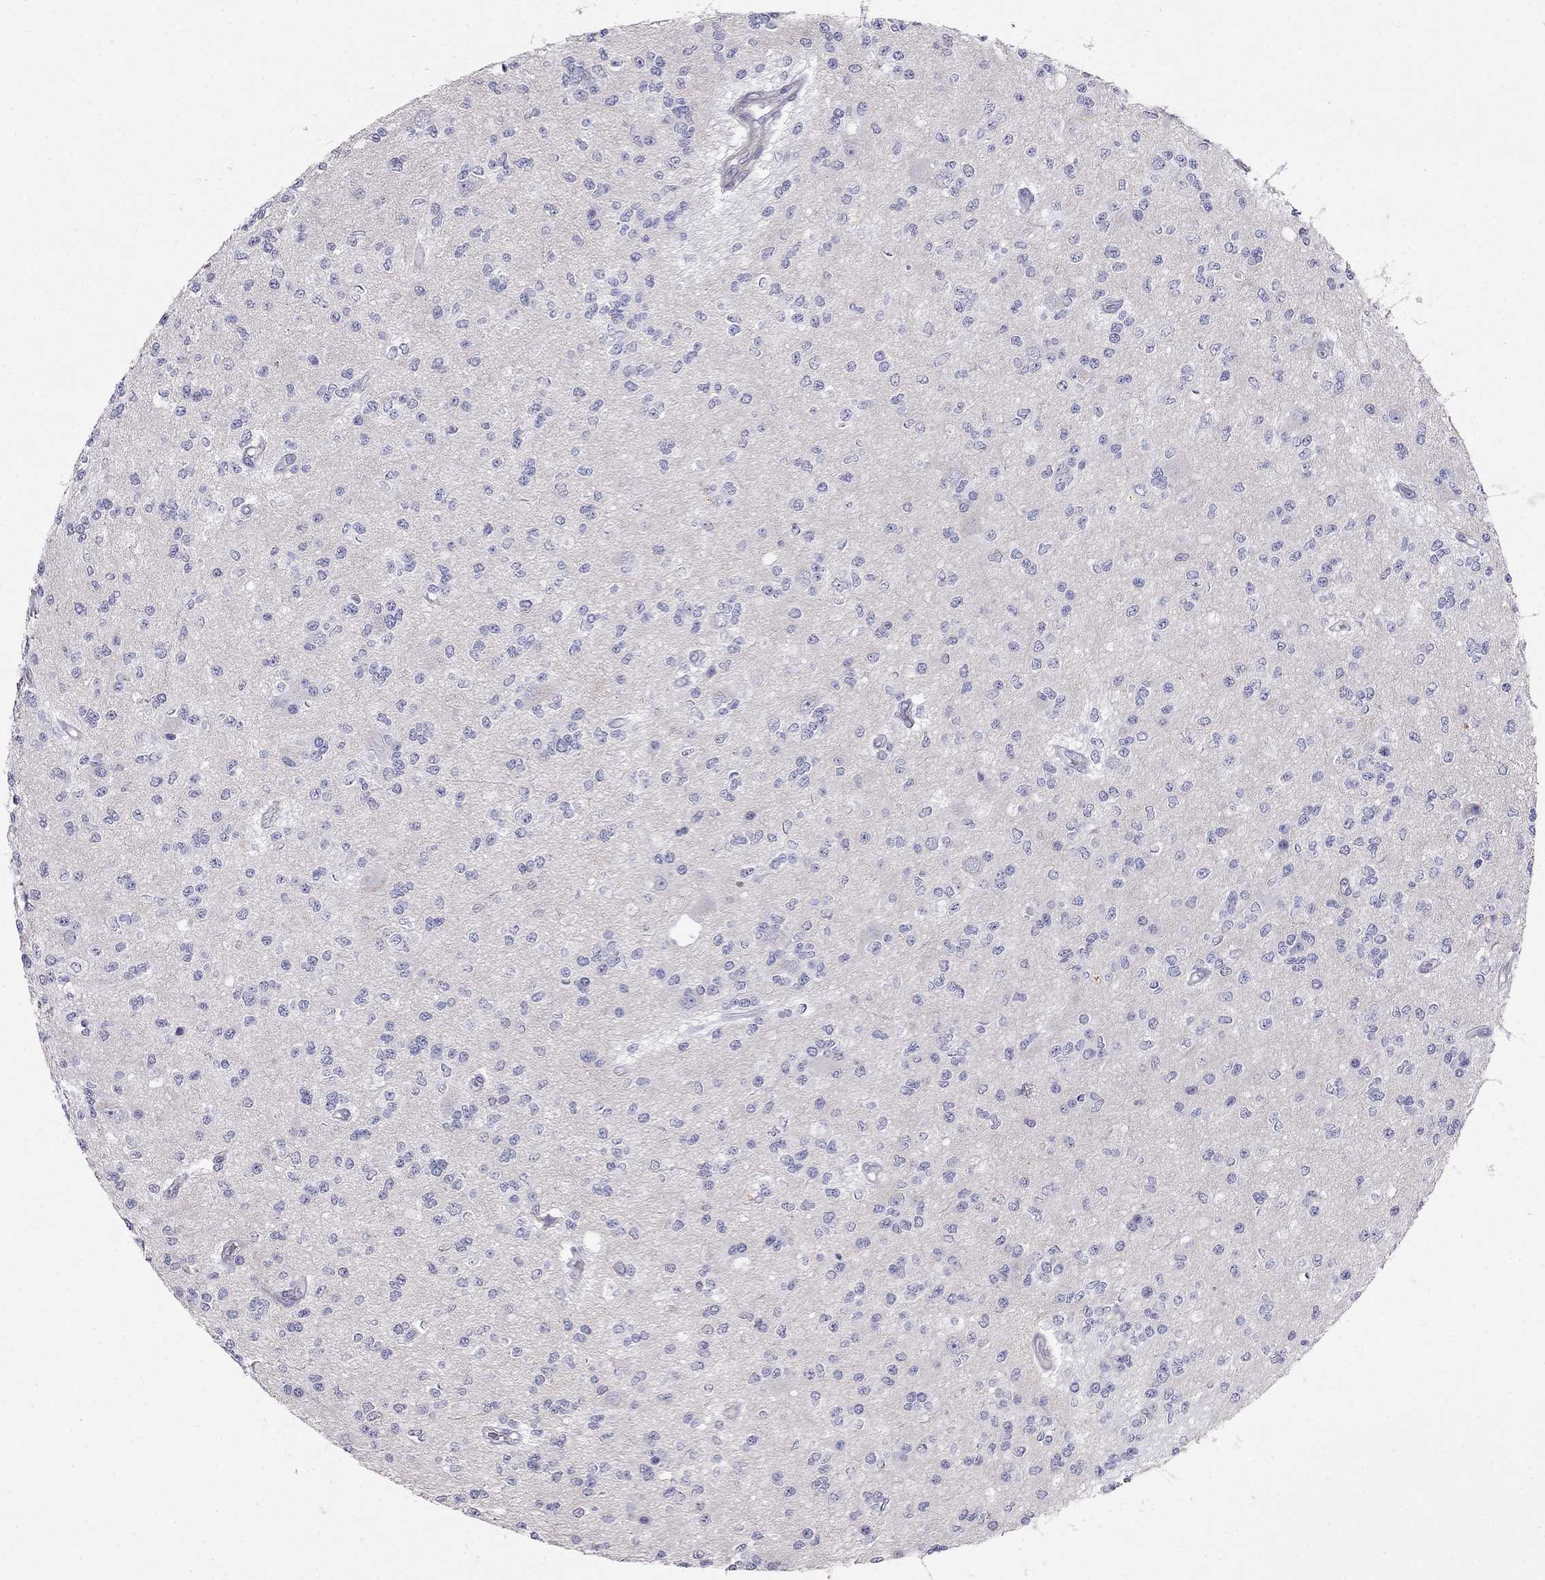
{"staining": {"intensity": "negative", "quantity": "none", "location": "none"}, "tissue": "glioma", "cell_type": "Tumor cells", "image_type": "cancer", "snomed": [{"axis": "morphology", "description": "Glioma, malignant, Low grade"}, {"axis": "topography", "description": "Brain"}], "caption": "Photomicrograph shows no protein positivity in tumor cells of low-grade glioma (malignant) tissue. (Brightfield microscopy of DAB (3,3'-diaminobenzidine) immunohistochemistry at high magnification).", "gene": "LY6H", "patient": {"sex": "male", "age": 67}}